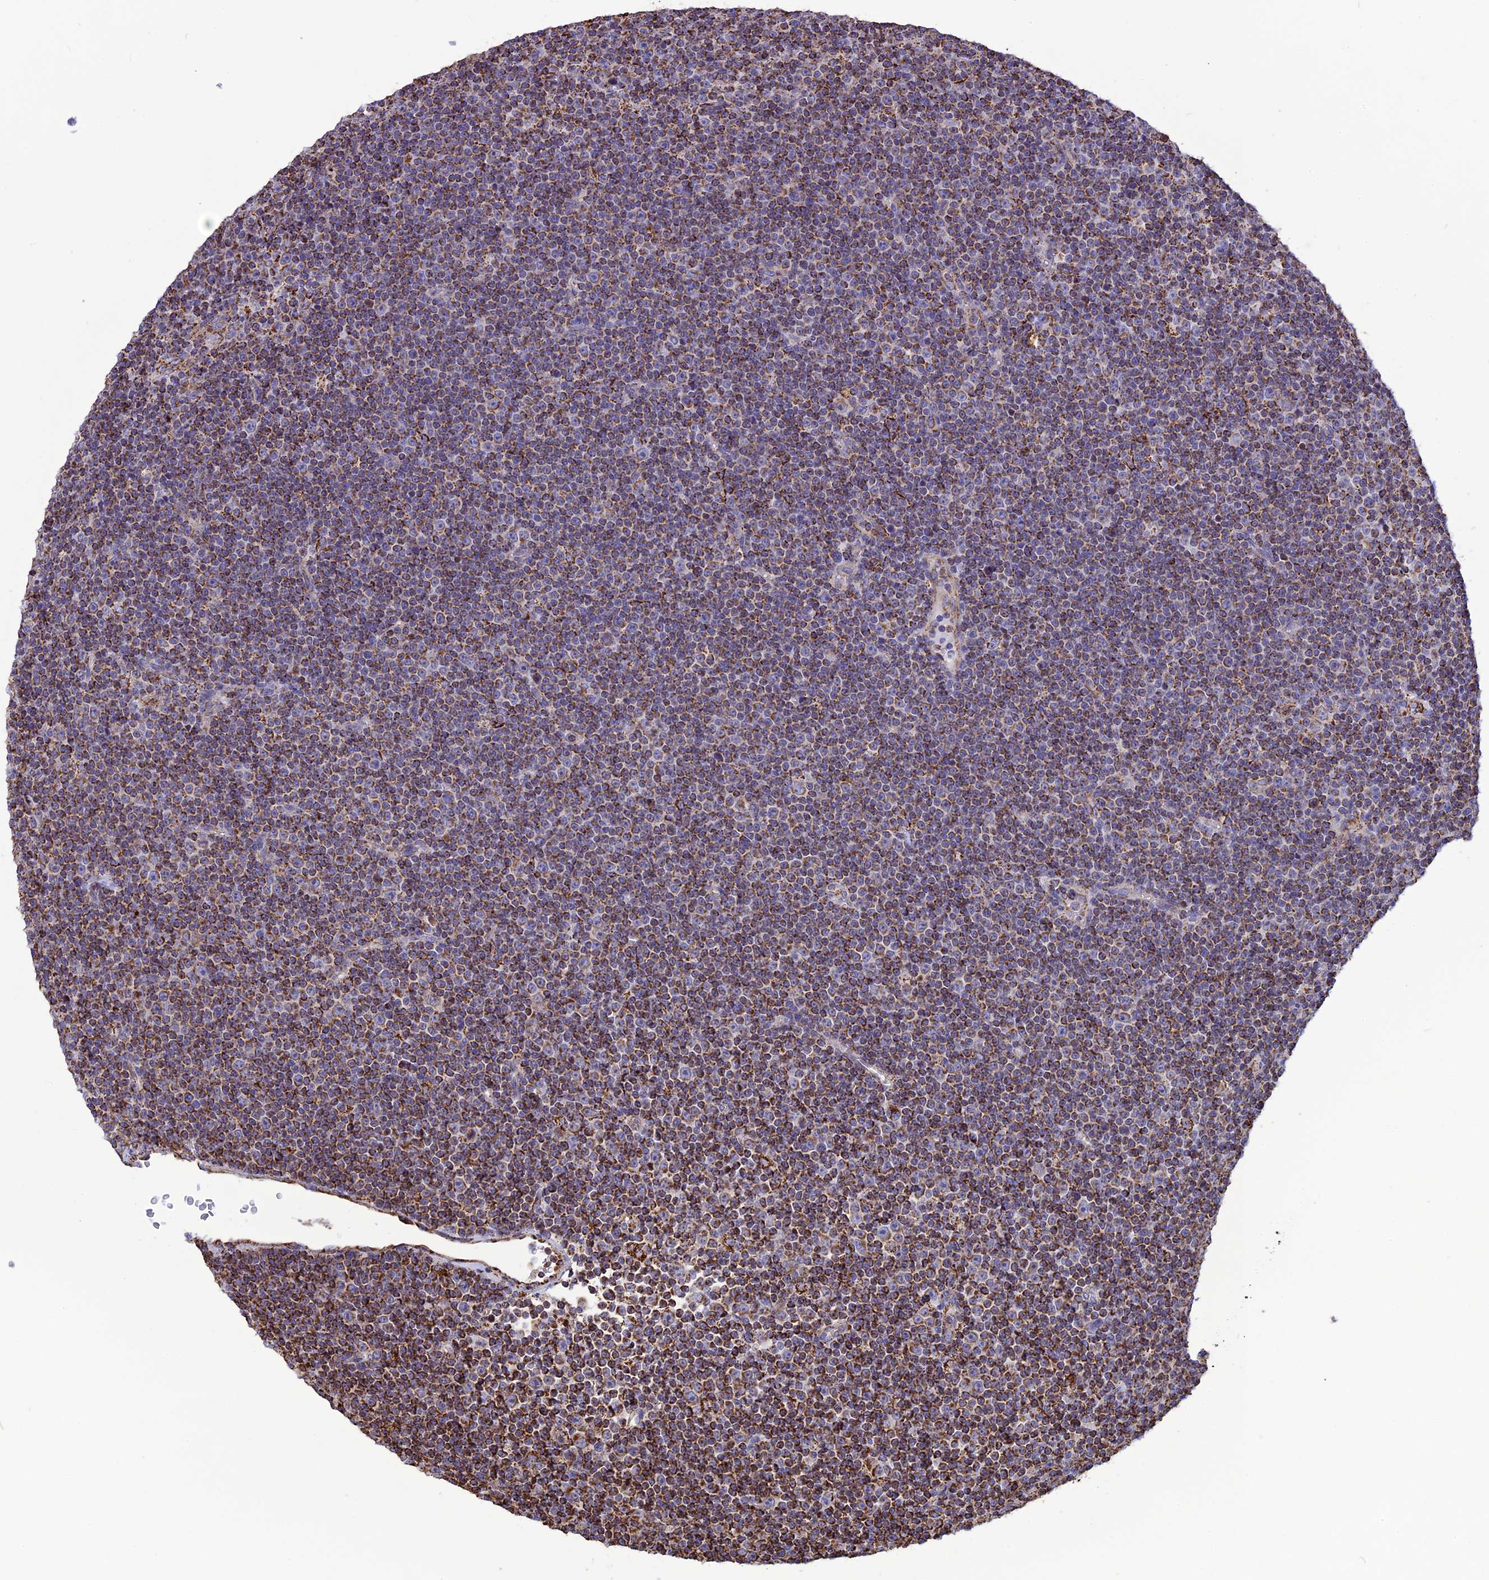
{"staining": {"intensity": "moderate", "quantity": "25%-75%", "location": "cytoplasmic/membranous"}, "tissue": "lymphoma", "cell_type": "Tumor cells", "image_type": "cancer", "snomed": [{"axis": "morphology", "description": "Malignant lymphoma, non-Hodgkin's type, Low grade"}, {"axis": "topography", "description": "Lymph node"}], "caption": "Immunohistochemical staining of human lymphoma shows moderate cytoplasmic/membranous protein staining in approximately 25%-75% of tumor cells. (DAB = brown stain, brightfield microscopy at high magnification).", "gene": "KCNG1", "patient": {"sex": "female", "age": 67}}